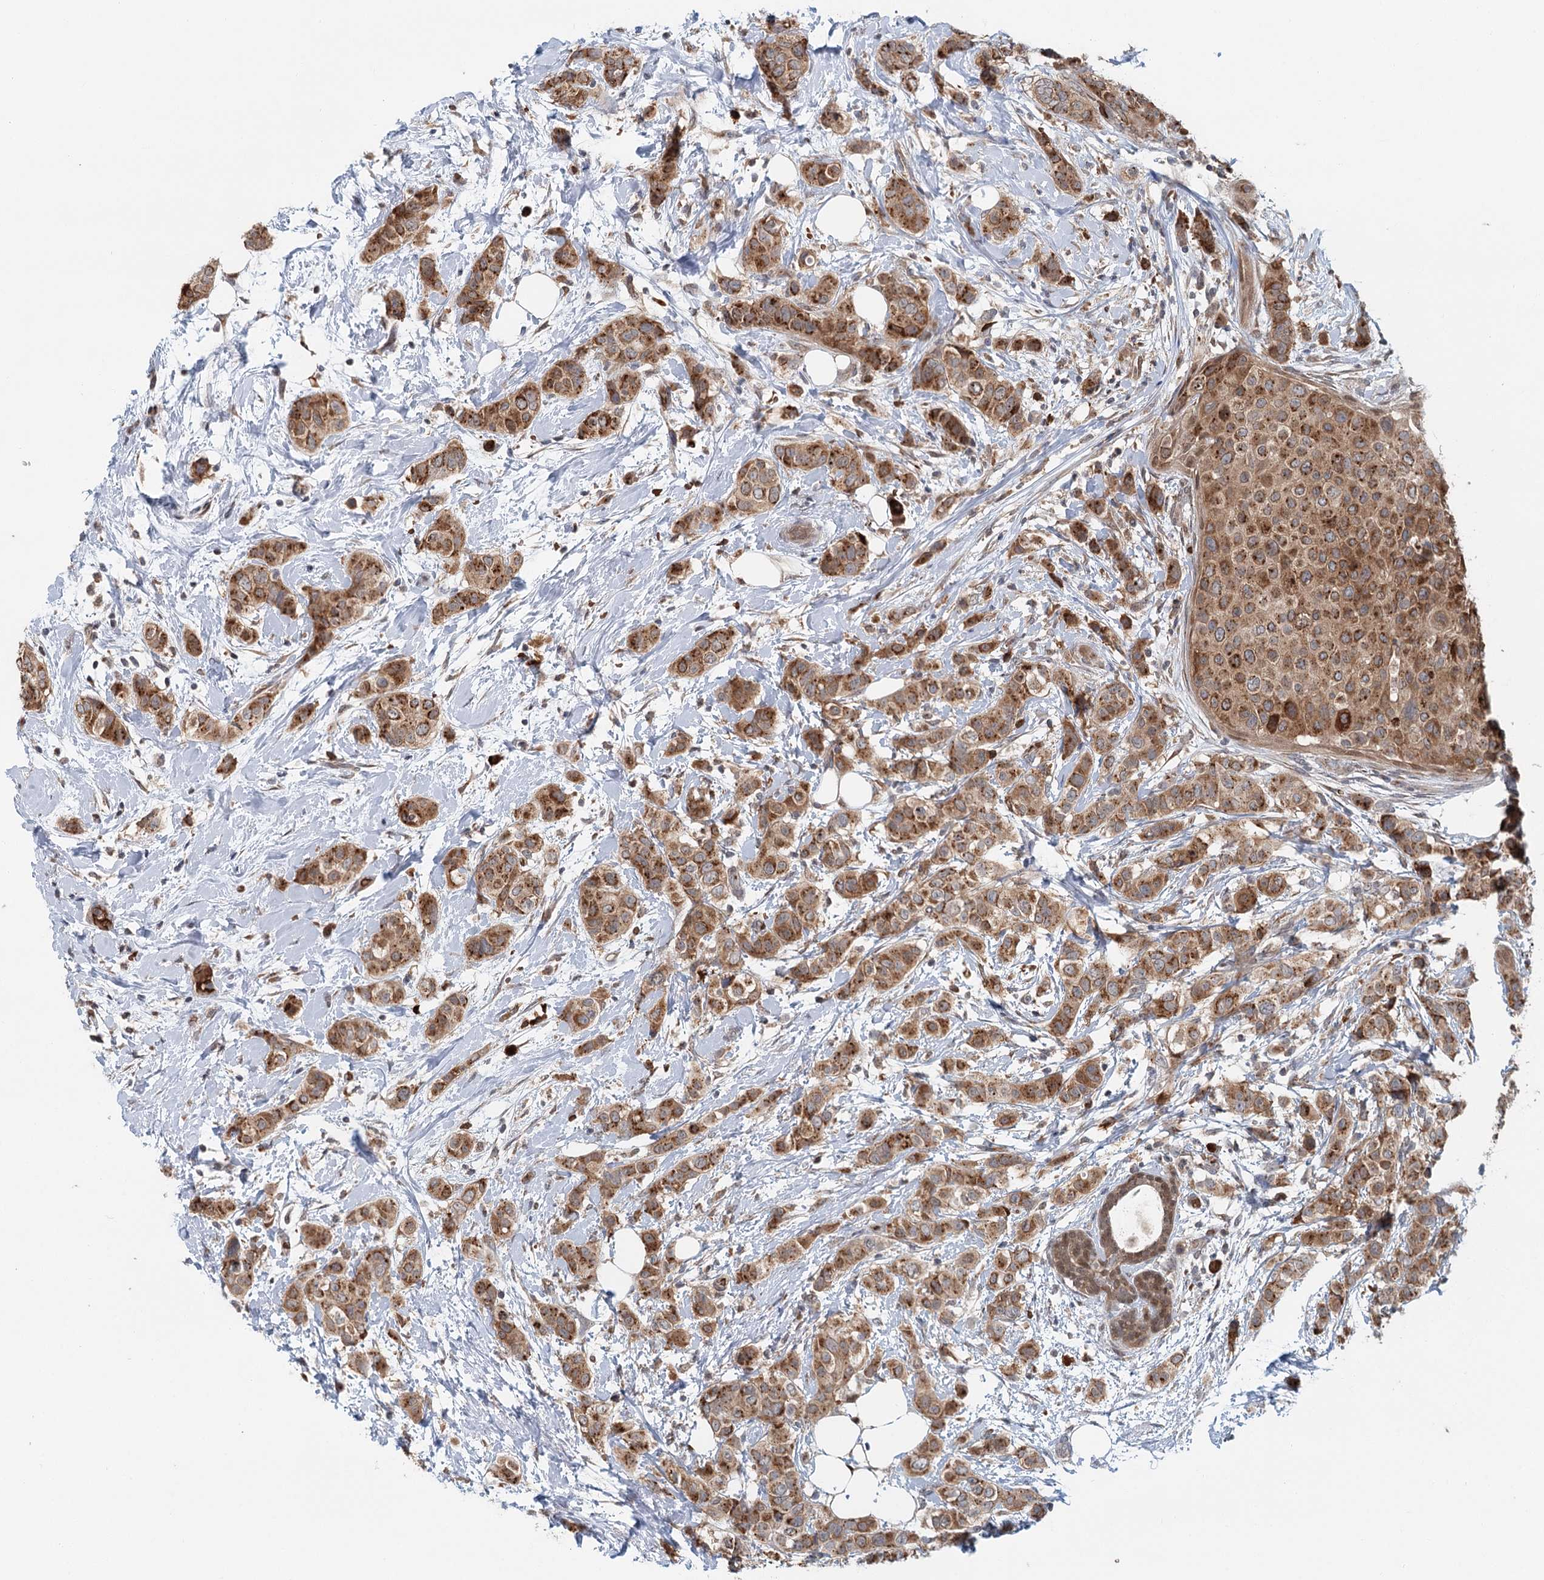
{"staining": {"intensity": "moderate", "quantity": ">75%", "location": "cytoplasmic/membranous"}, "tissue": "breast cancer", "cell_type": "Tumor cells", "image_type": "cancer", "snomed": [{"axis": "morphology", "description": "Lobular carcinoma"}, {"axis": "topography", "description": "Breast"}], "caption": "Breast lobular carcinoma was stained to show a protein in brown. There is medium levels of moderate cytoplasmic/membranous expression in about >75% of tumor cells.", "gene": "ADK", "patient": {"sex": "female", "age": 51}}